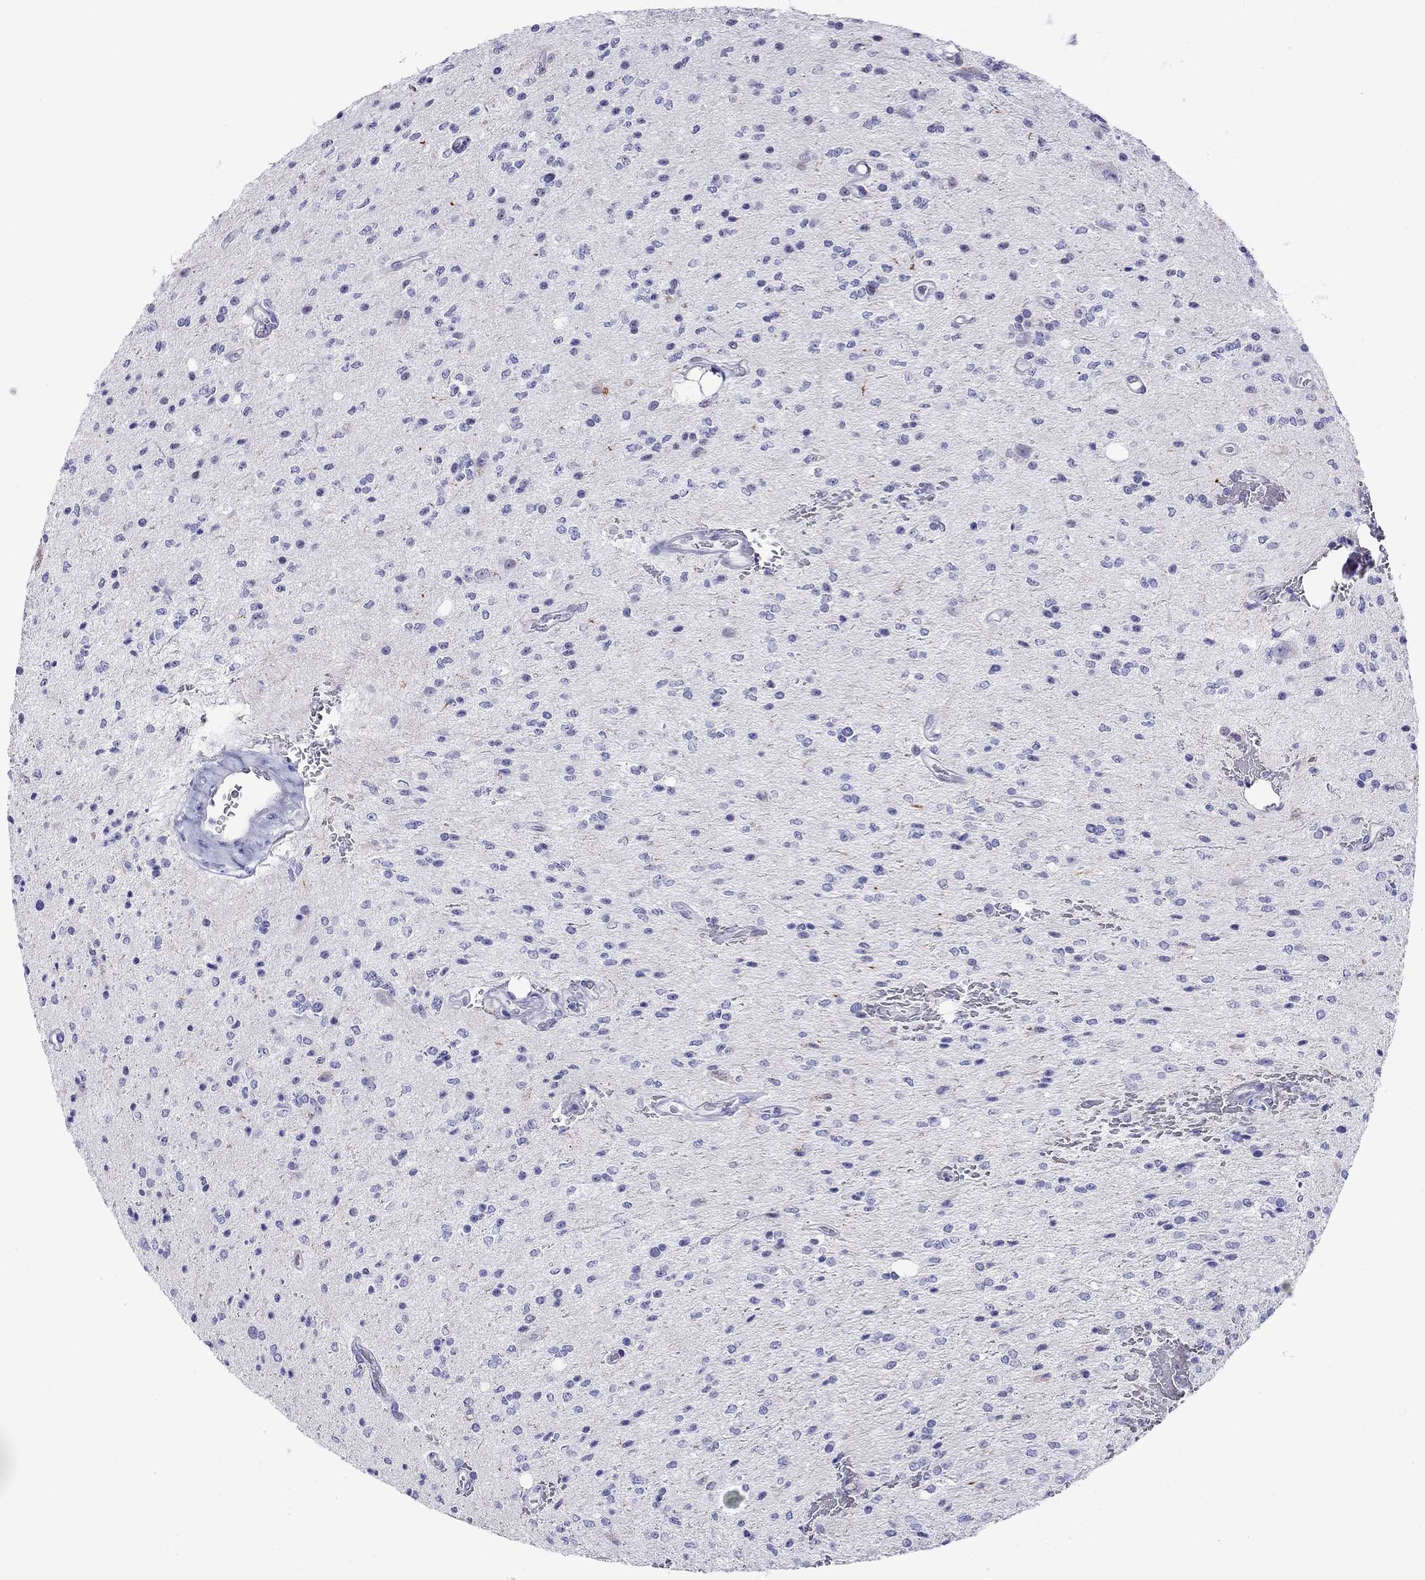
{"staining": {"intensity": "negative", "quantity": "none", "location": "none"}, "tissue": "glioma", "cell_type": "Tumor cells", "image_type": "cancer", "snomed": [{"axis": "morphology", "description": "Glioma, malignant, Low grade"}, {"axis": "topography", "description": "Brain"}], "caption": "This is an immunohistochemistry (IHC) micrograph of malignant glioma (low-grade). There is no staining in tumor cells.", "gene": "SLC30A8", "patient": {"sex": "male", "age": 67}}